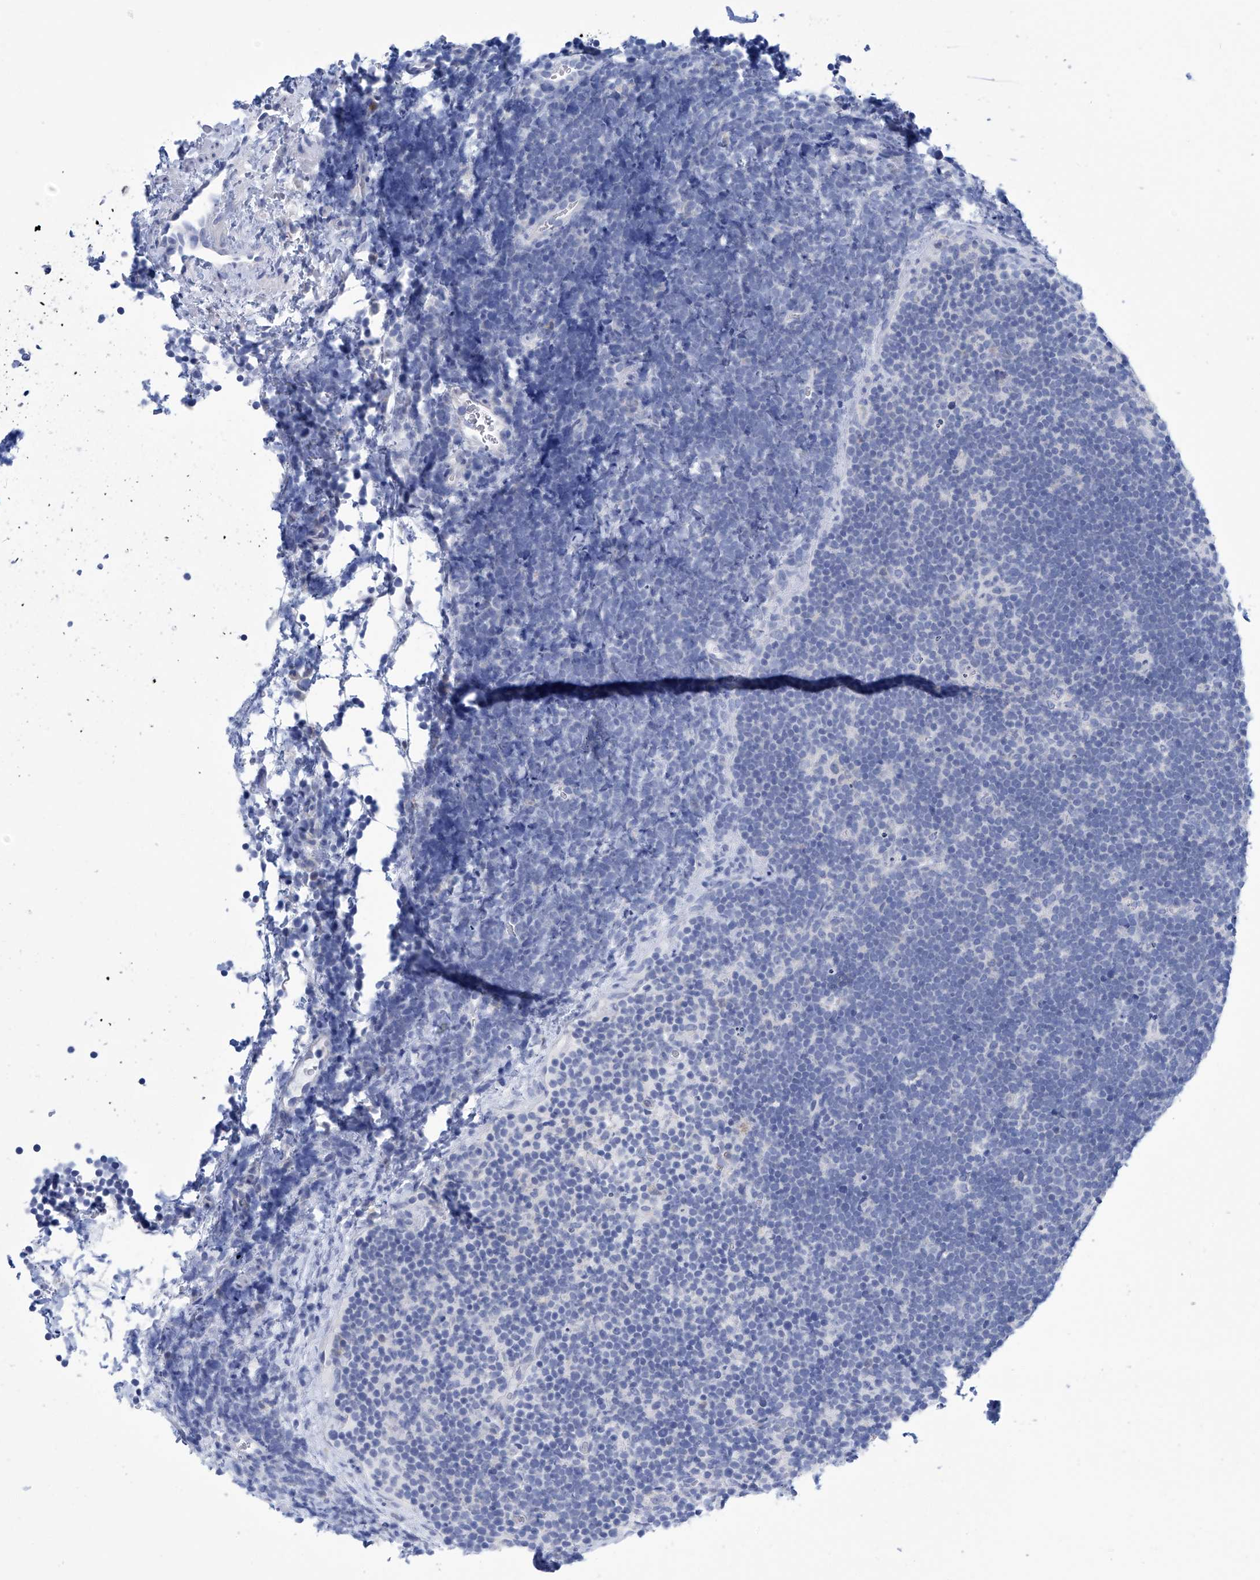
{"staining": {"intensity": "negative", "quantity": "none", "location": "none"}, "tissue": "lymphoma", "cell_type": "Tumor cells", "image_type": "cancer", "snomed": [{"axis": "morphology", "description": "Malignant lymphoma, non-Hodgkin's type, High grade"}, {"axis": "topography", "description": "Lymph node"}], "caption": "Immunohistochemistry of high-grade malignant lymphoma, non-Hodgkin's type exhibits no positivity in tumor cells.", "gene": "IMPA2", "patient": {"sex": "male", "age": 13}}